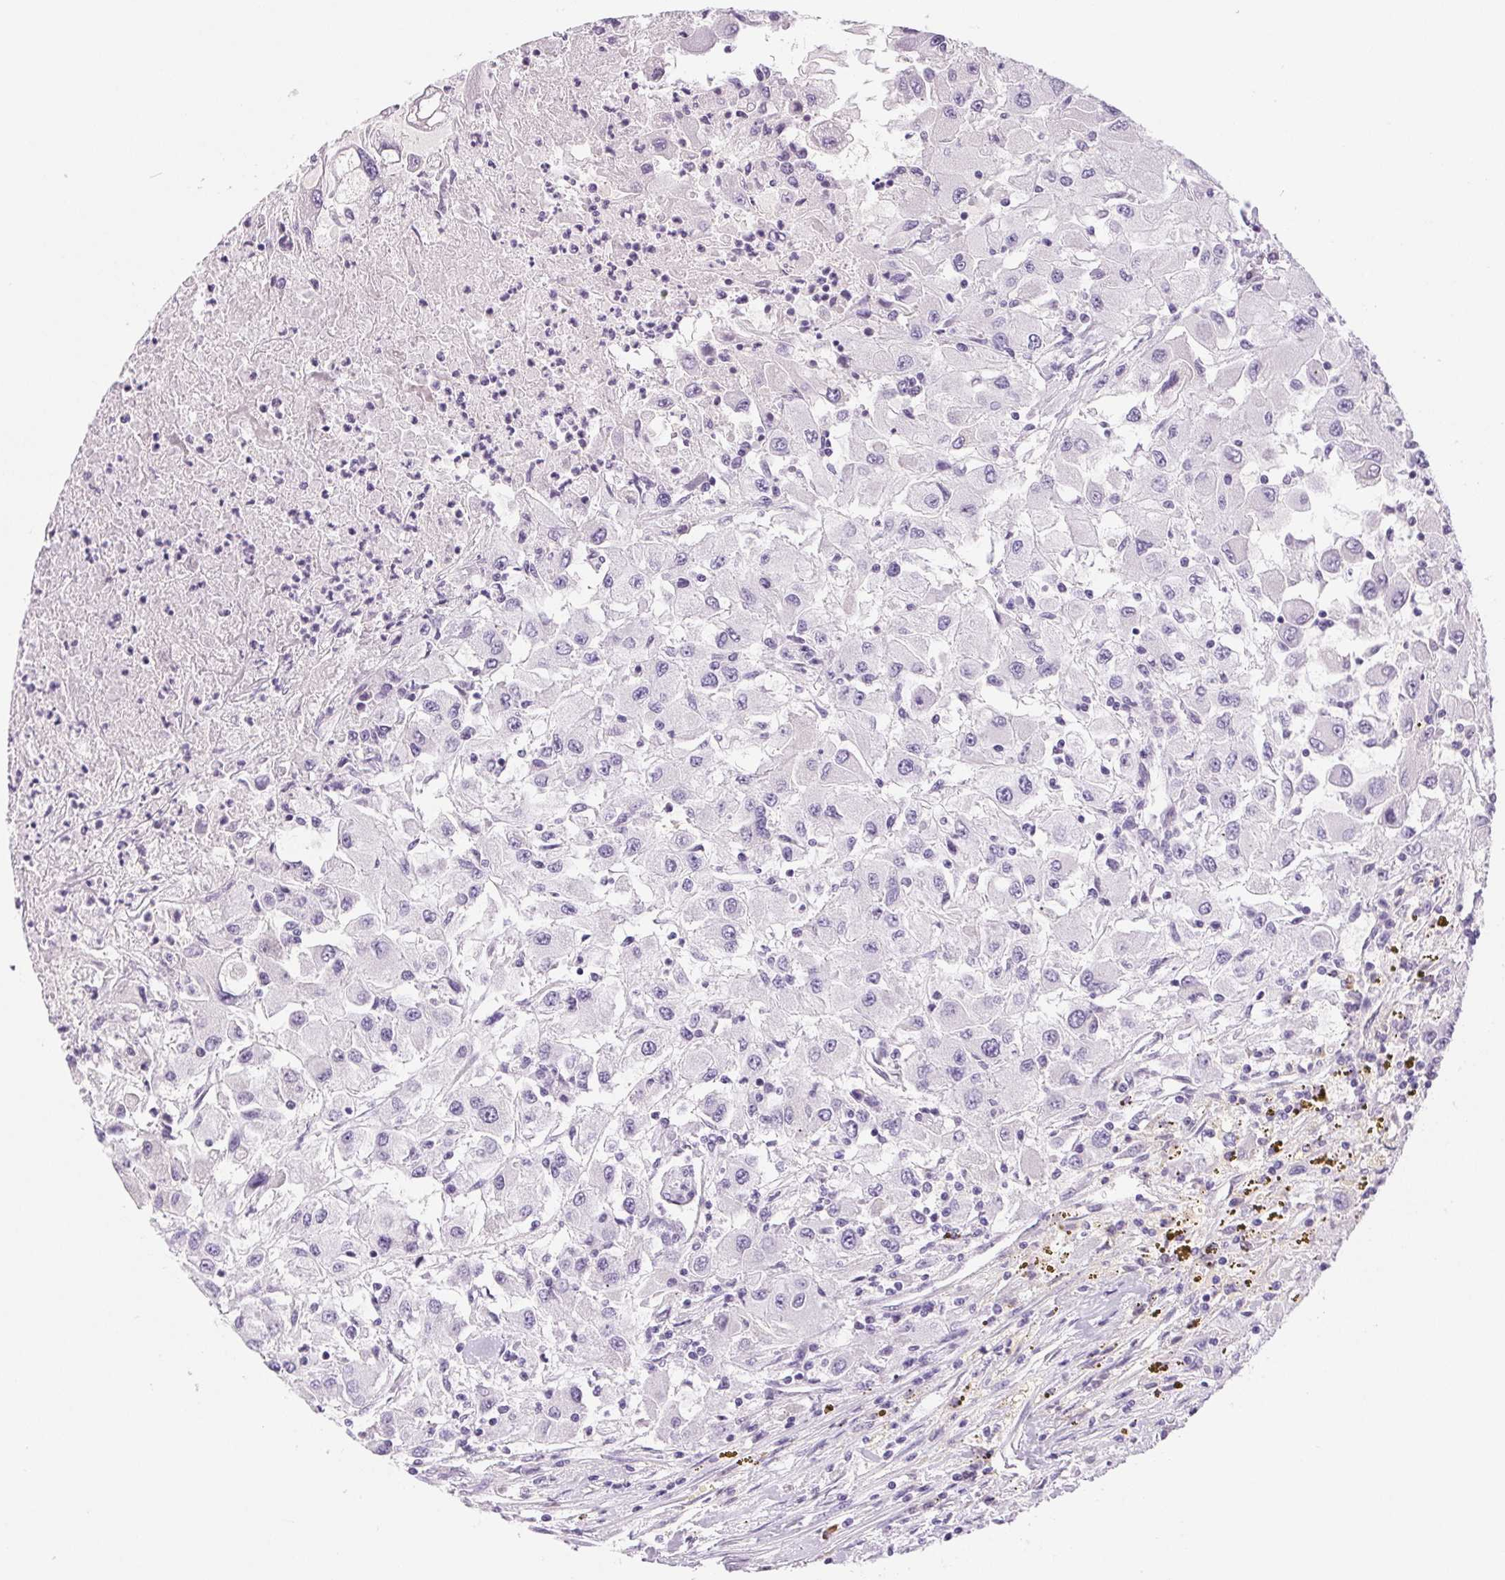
{"staining": {"intensity": "negative", "quantity": "none", "location": "none"}, "tissue": "renal cancer", "cell_type": "Tumor cells", "image_type": "cancer", "snomed": [{"axis": "morphology", "description": "Adenocarcinoma, NOS"}, {"axis": "topography", "description": "Kidney"}], "caption": "The histopathology image exhibits no staining of tumor cells in renal cancer (adenocarcinoma). Nuclei are stained in blue.", "gene": "IFIT1B", "patient": {"sex": "female", "age": 67}}